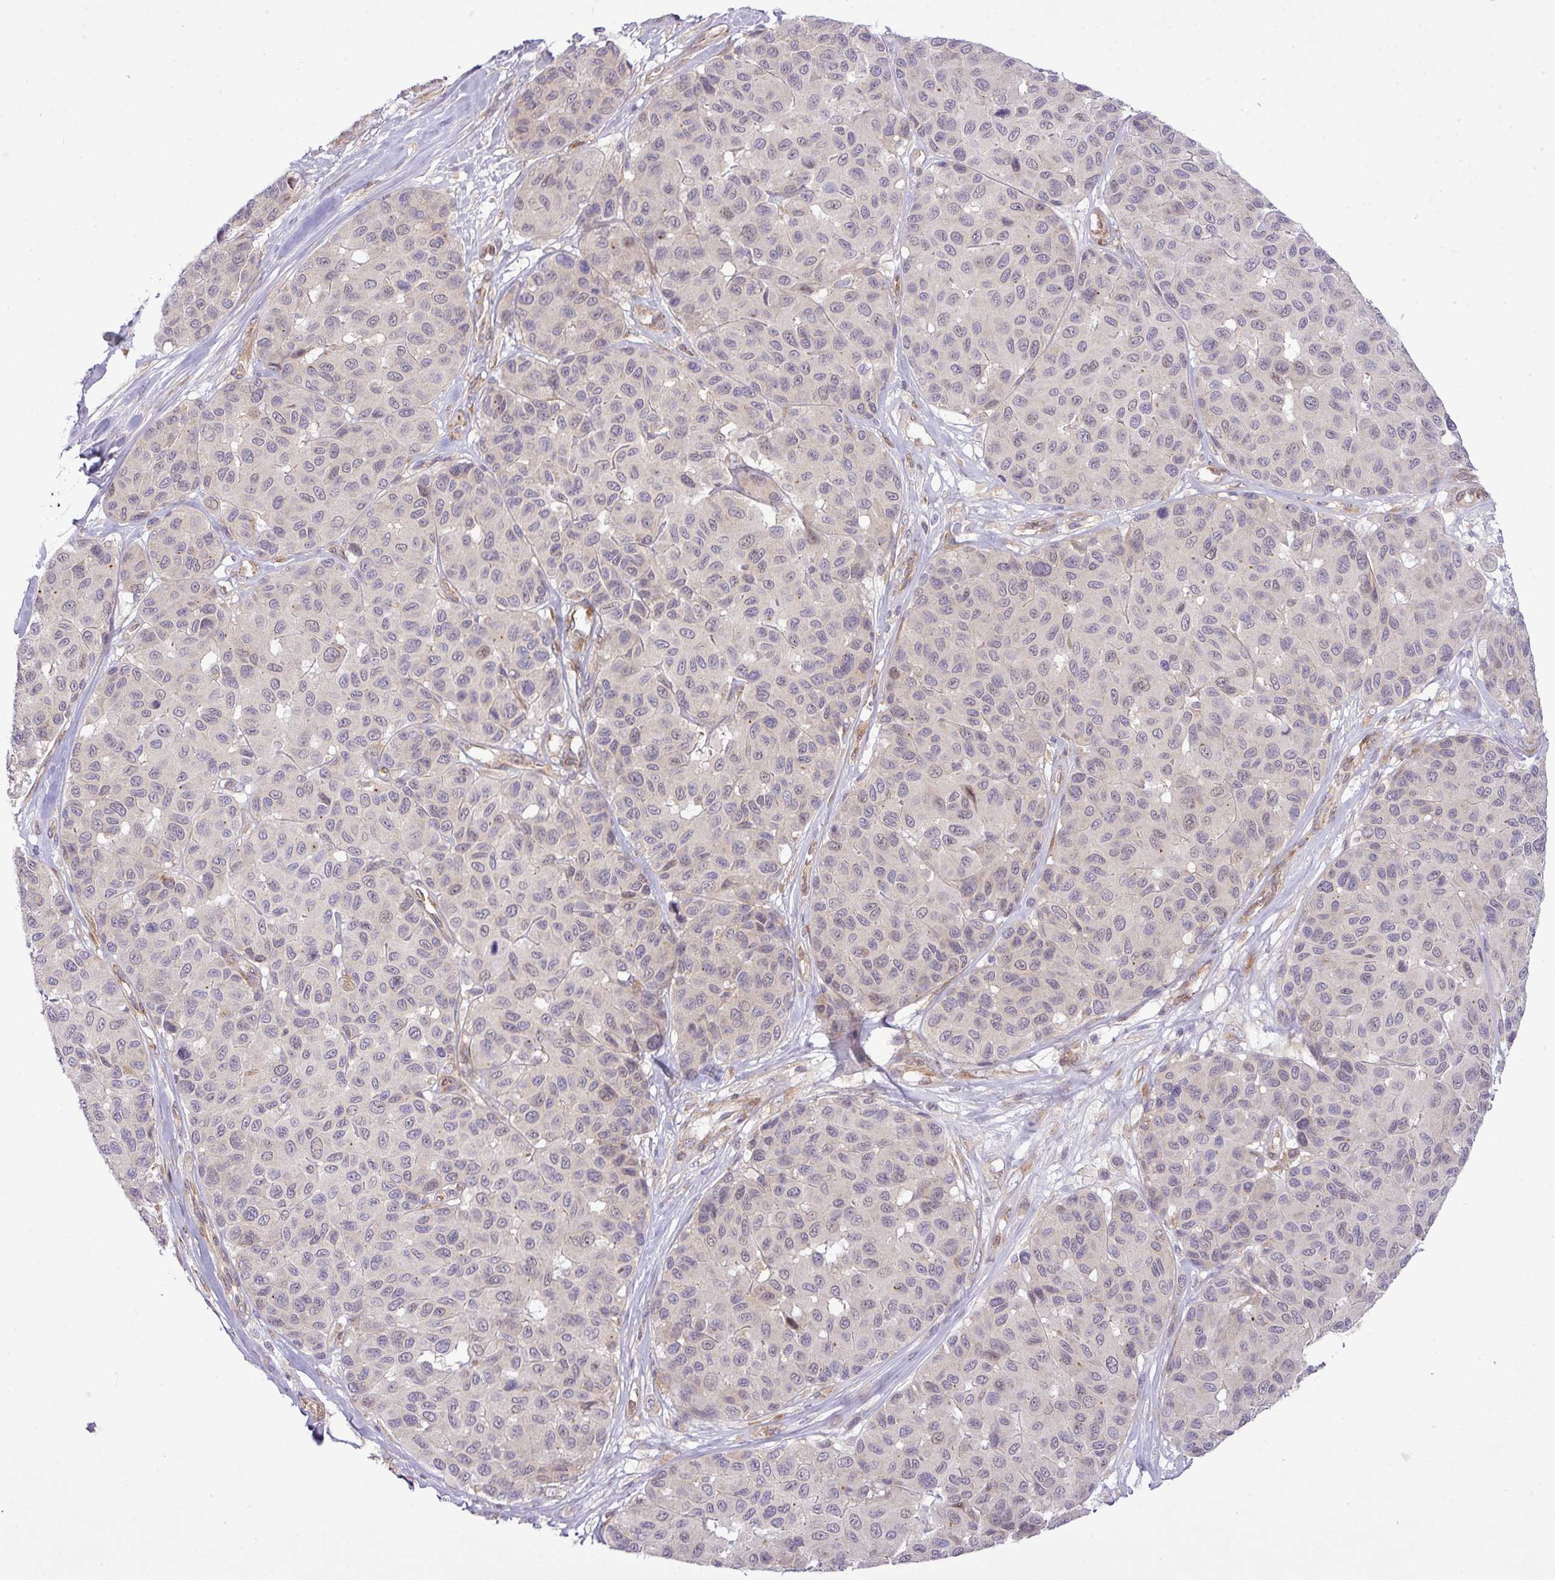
{"staining": {"intensity": "negative", "quantity": "none", "location": "none"}, "tissue": "melanoma", "cell_type": "Tumor cells", "image_type": "cancer", "snomed": [{"axis": "morphology", "description": "Malignant melanoma, NOS"}, {"axis": "topography", "description": "Skin"}], "caption": "Immunohistochemical staining of malignant melanoma displays no significant positivity in tumor cells. The staining was performed using DAB to visualize the protein expression in brown, while the nuclei were stained in blue with hematoxylin (Magnification: 20x).", "gene": "FAM222B", "patient": {"sex": "female", "age": 66}}